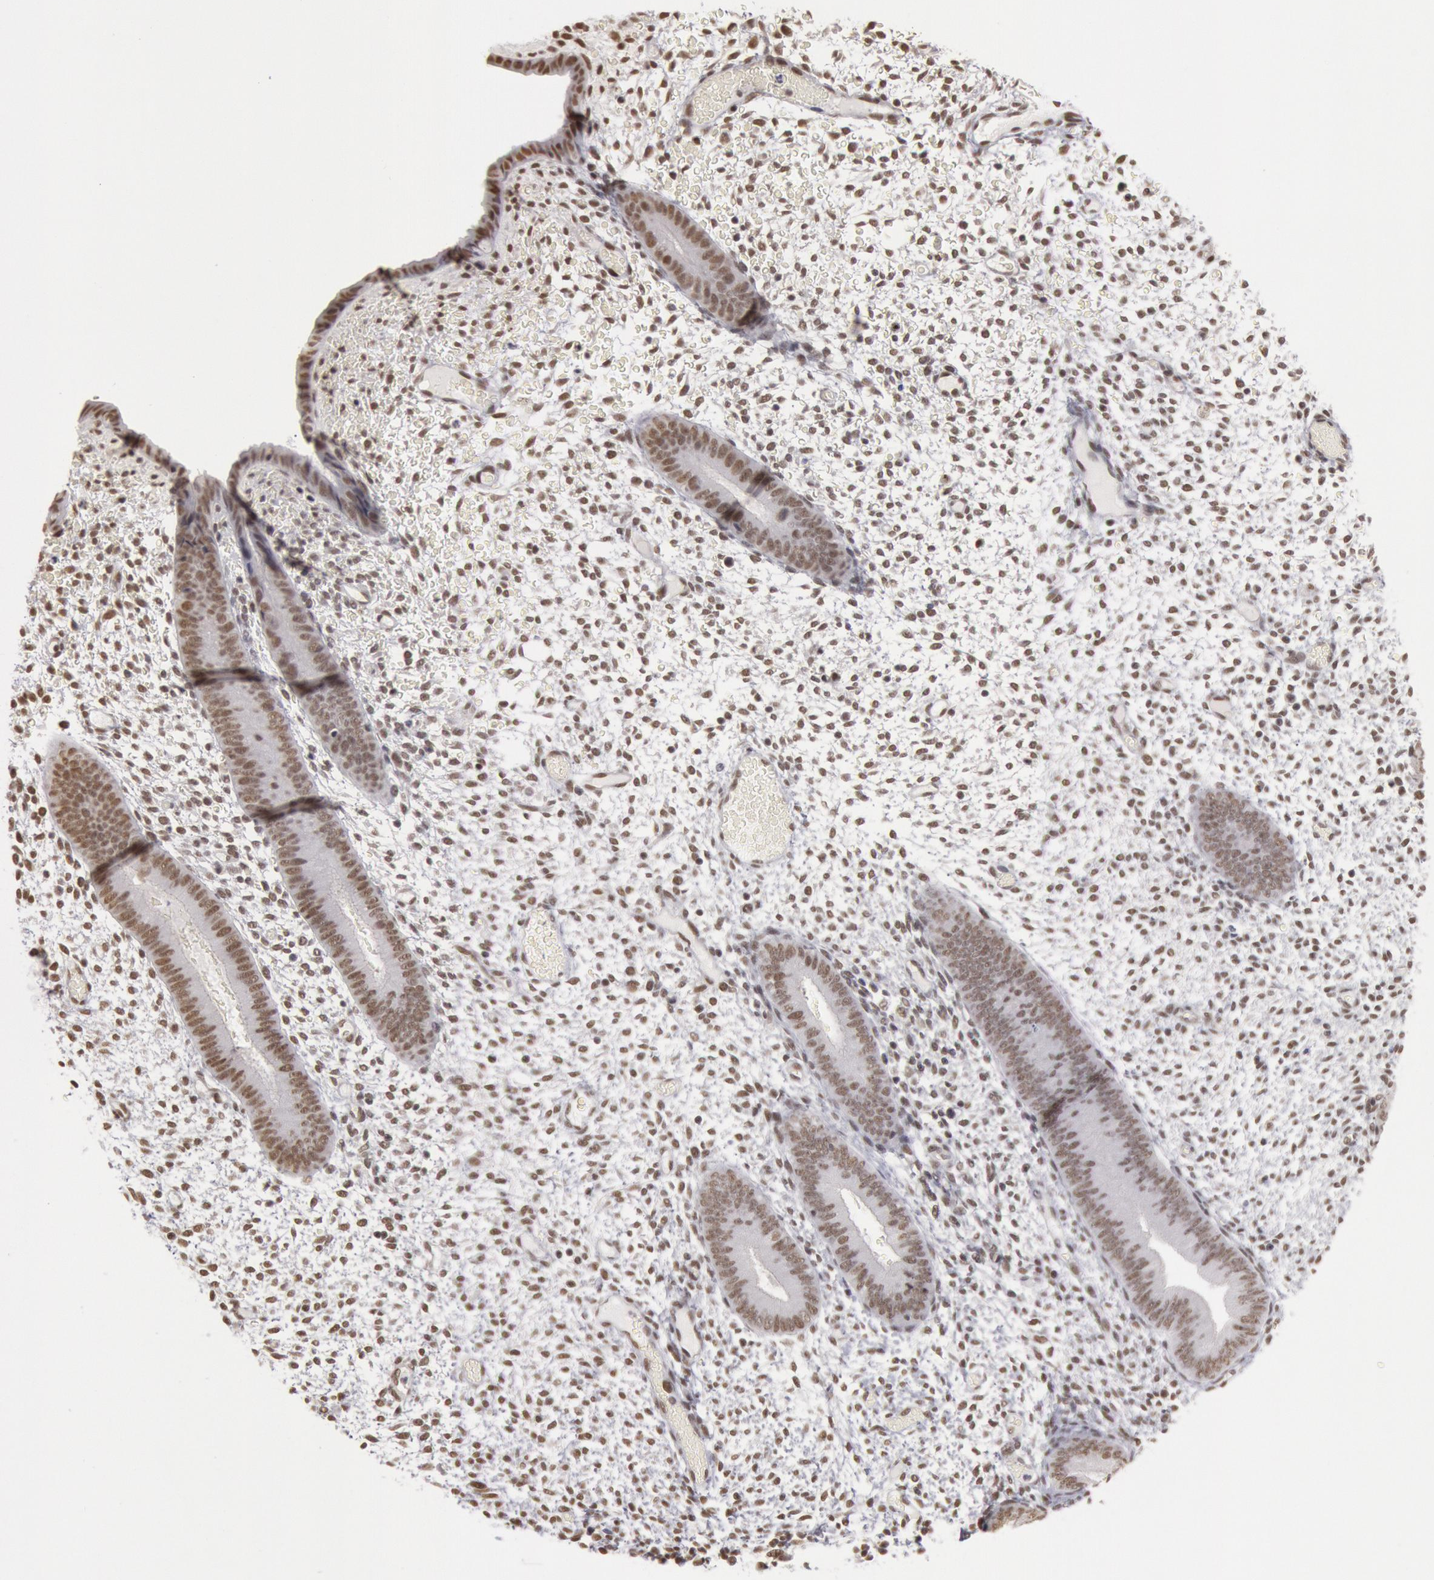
{"staining": {"intensity": "weak", "quantity": ">75%", "location": "nuclear"}, "tissue": "endometrium", "cell_type": "Cells in endometrial stroma", "image_type": "normal", "snomed": [{"axis": "morphology", "description": "Normal tissue, NOS"}, {"axis": "topography", "description": "Endometrium"}], "caption": "IHC micrograph of unremarkable endometrium: human endometrium stained using IHC reveals low levels of weak protein expression localized specifically in the nuclear of cells in endometrial stroma, appearing as a nuclear brown color.", "gene": "ESS2", "patient": {"sex": "female", "age": 42}}